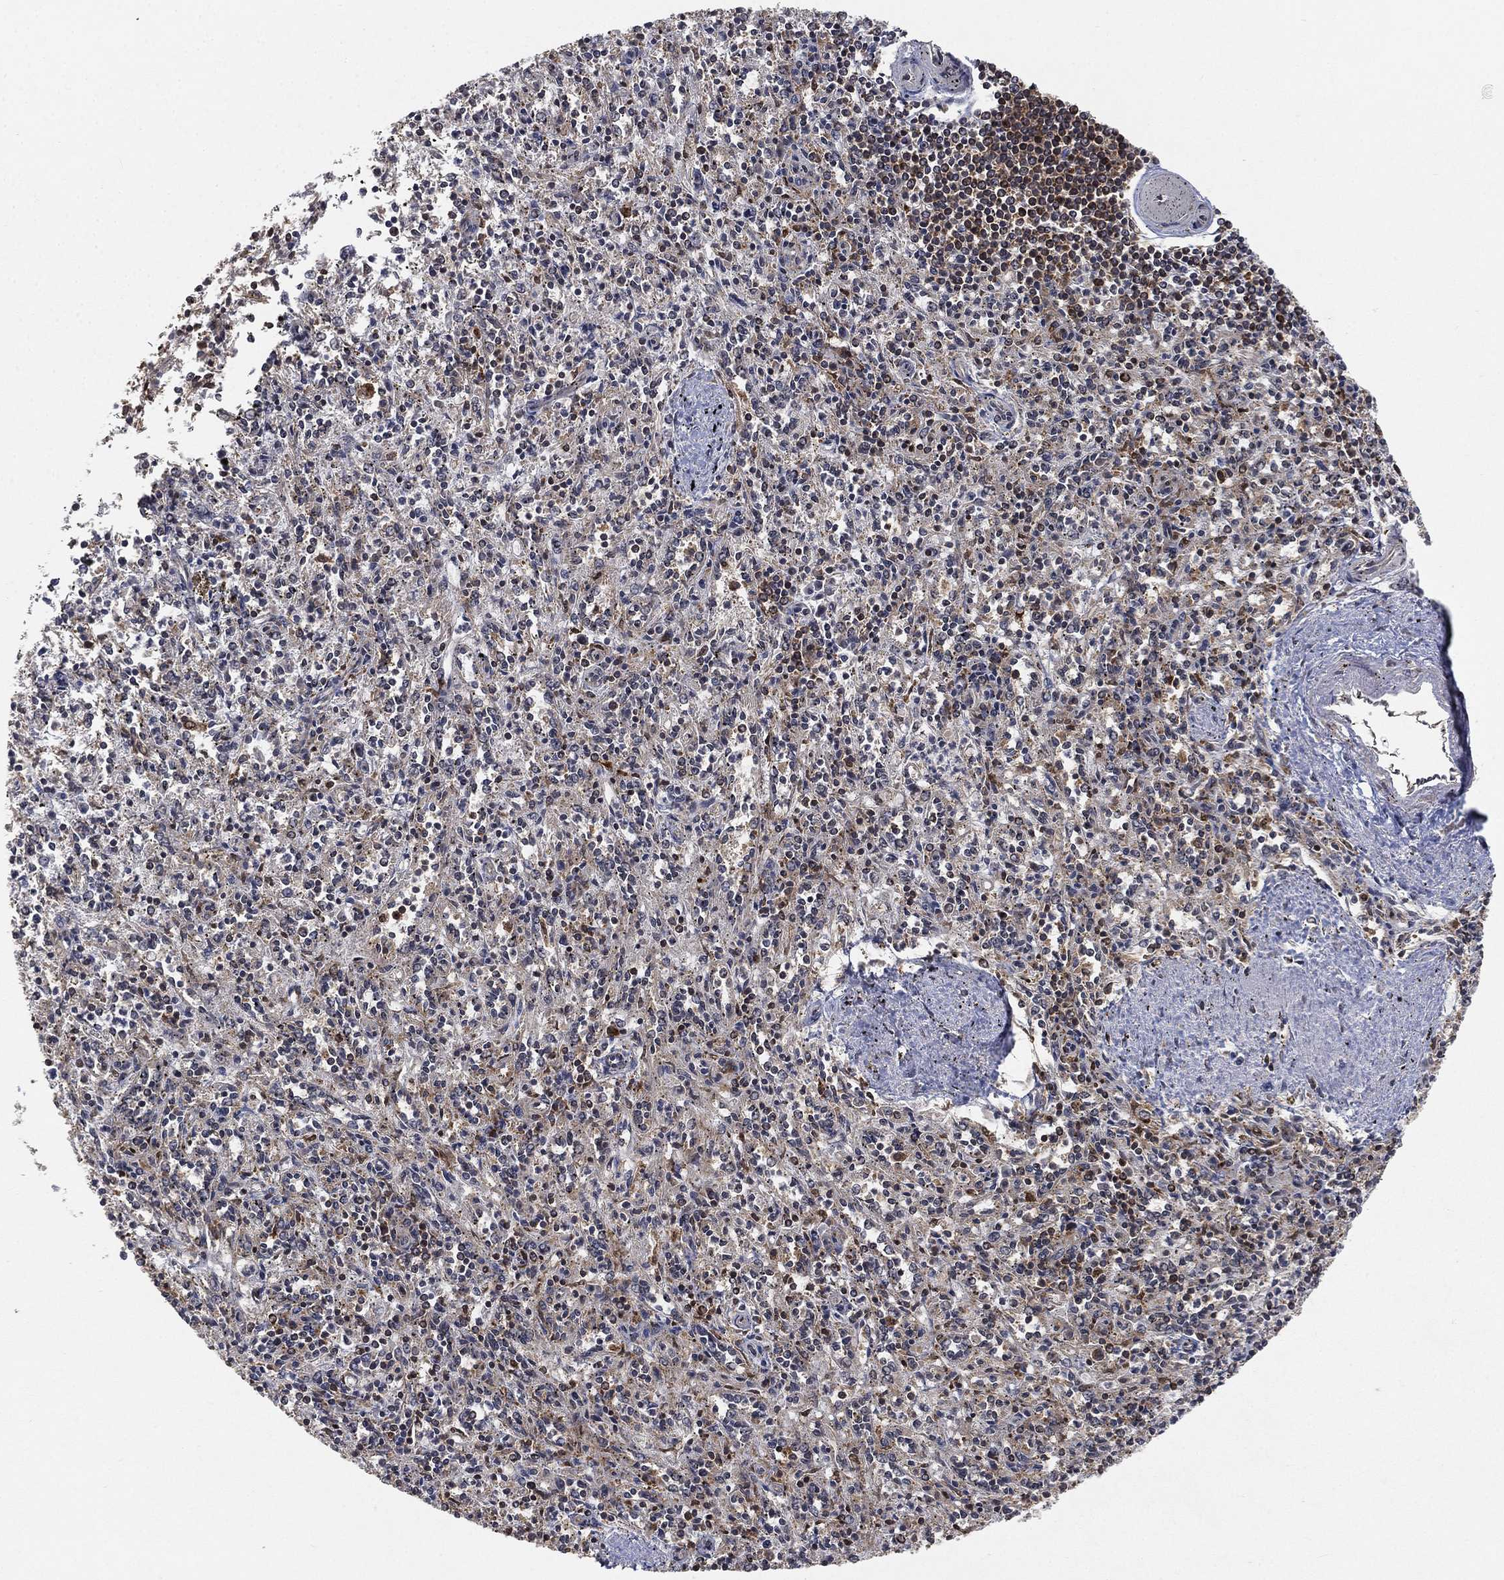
{"staining": {"intensity": "moderate", "quantity": "25%-75%", "location": "cytoplasmic/membranous"}, "tissue": "spleen", "cell_type": "Cells in red pulp", "image_type": "normal", "snomed": [{"axis": "morphology", "description": "Normal tissue, NOS"}, {"axis": "topography", "description": "Spleen"}], "caption": "Immunohistochemistry photomicrograph of unremarkable human spleen stained for a protein (brown), which shows medium levels of moderate cytoplasmic/membranous positivity in approximately 25%-75% of cells in red pulp.", "gene": "WDR26", "patient": {"sex": "male", "age": 69}}